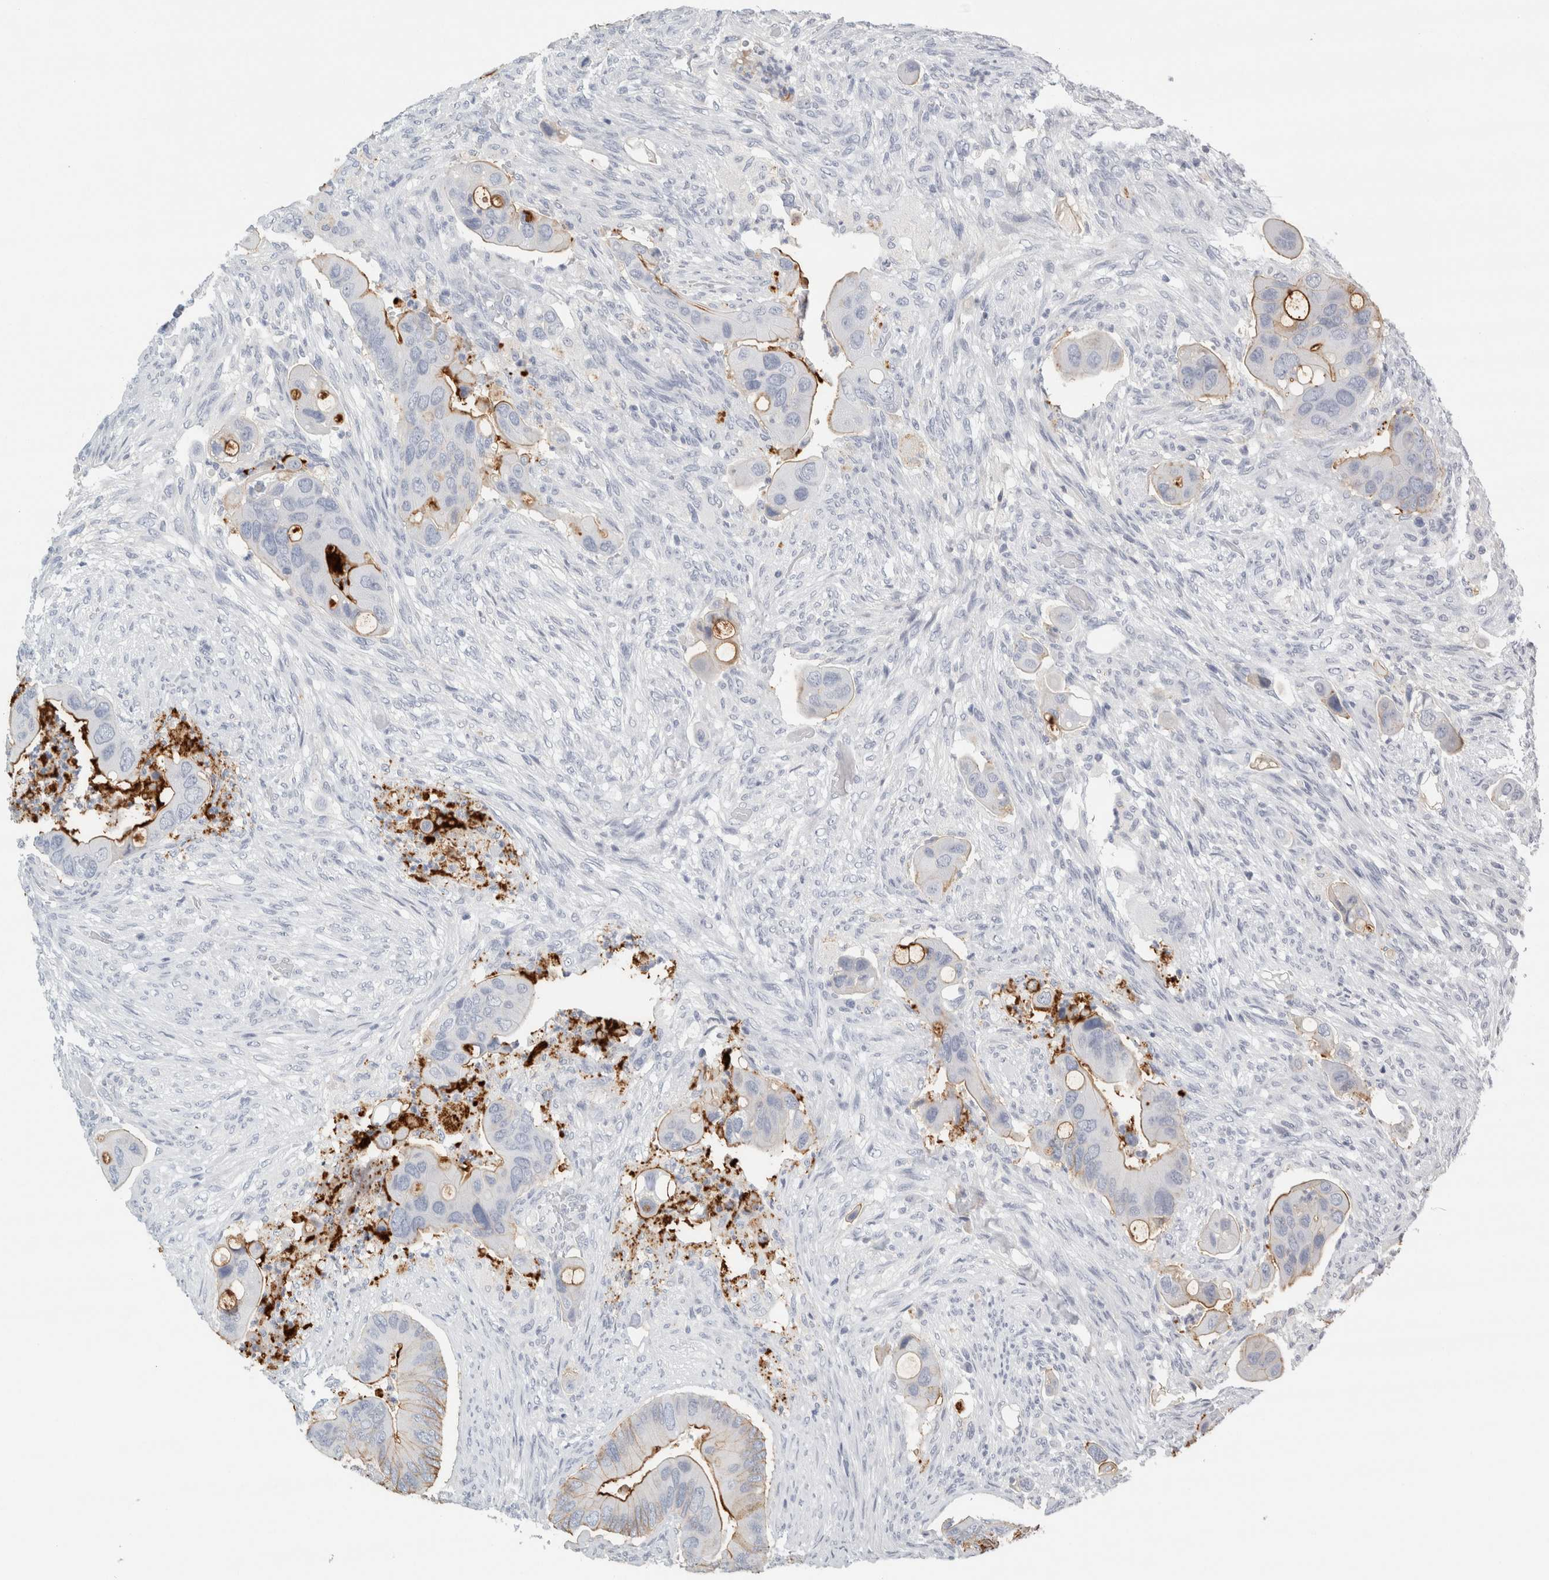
{"staining": {"intensity": "moderate", "quantity": "25%-75%", "location": "cytoplasmic/membranous"}, "tissue": "colorectal cancer", "cell_type": "Tumor cells", "image_type": "cancer", "snomed": [{"axis": "morphology", "description": "Adenocarcinoma, NOS"}, {"axis": "topography", "description": "Rectum"}], "caption": "DAB (3,3'-diaminobenzidine) immunohistochemical staining of adenocarcinoma (colorectal) demonstrates moderate cytoplasmic/membranous protein positivity in approximately 25%-75% of tumor cells.", "gene": "TSPAN8", "patient": {"sex": "female", "age": 57}}